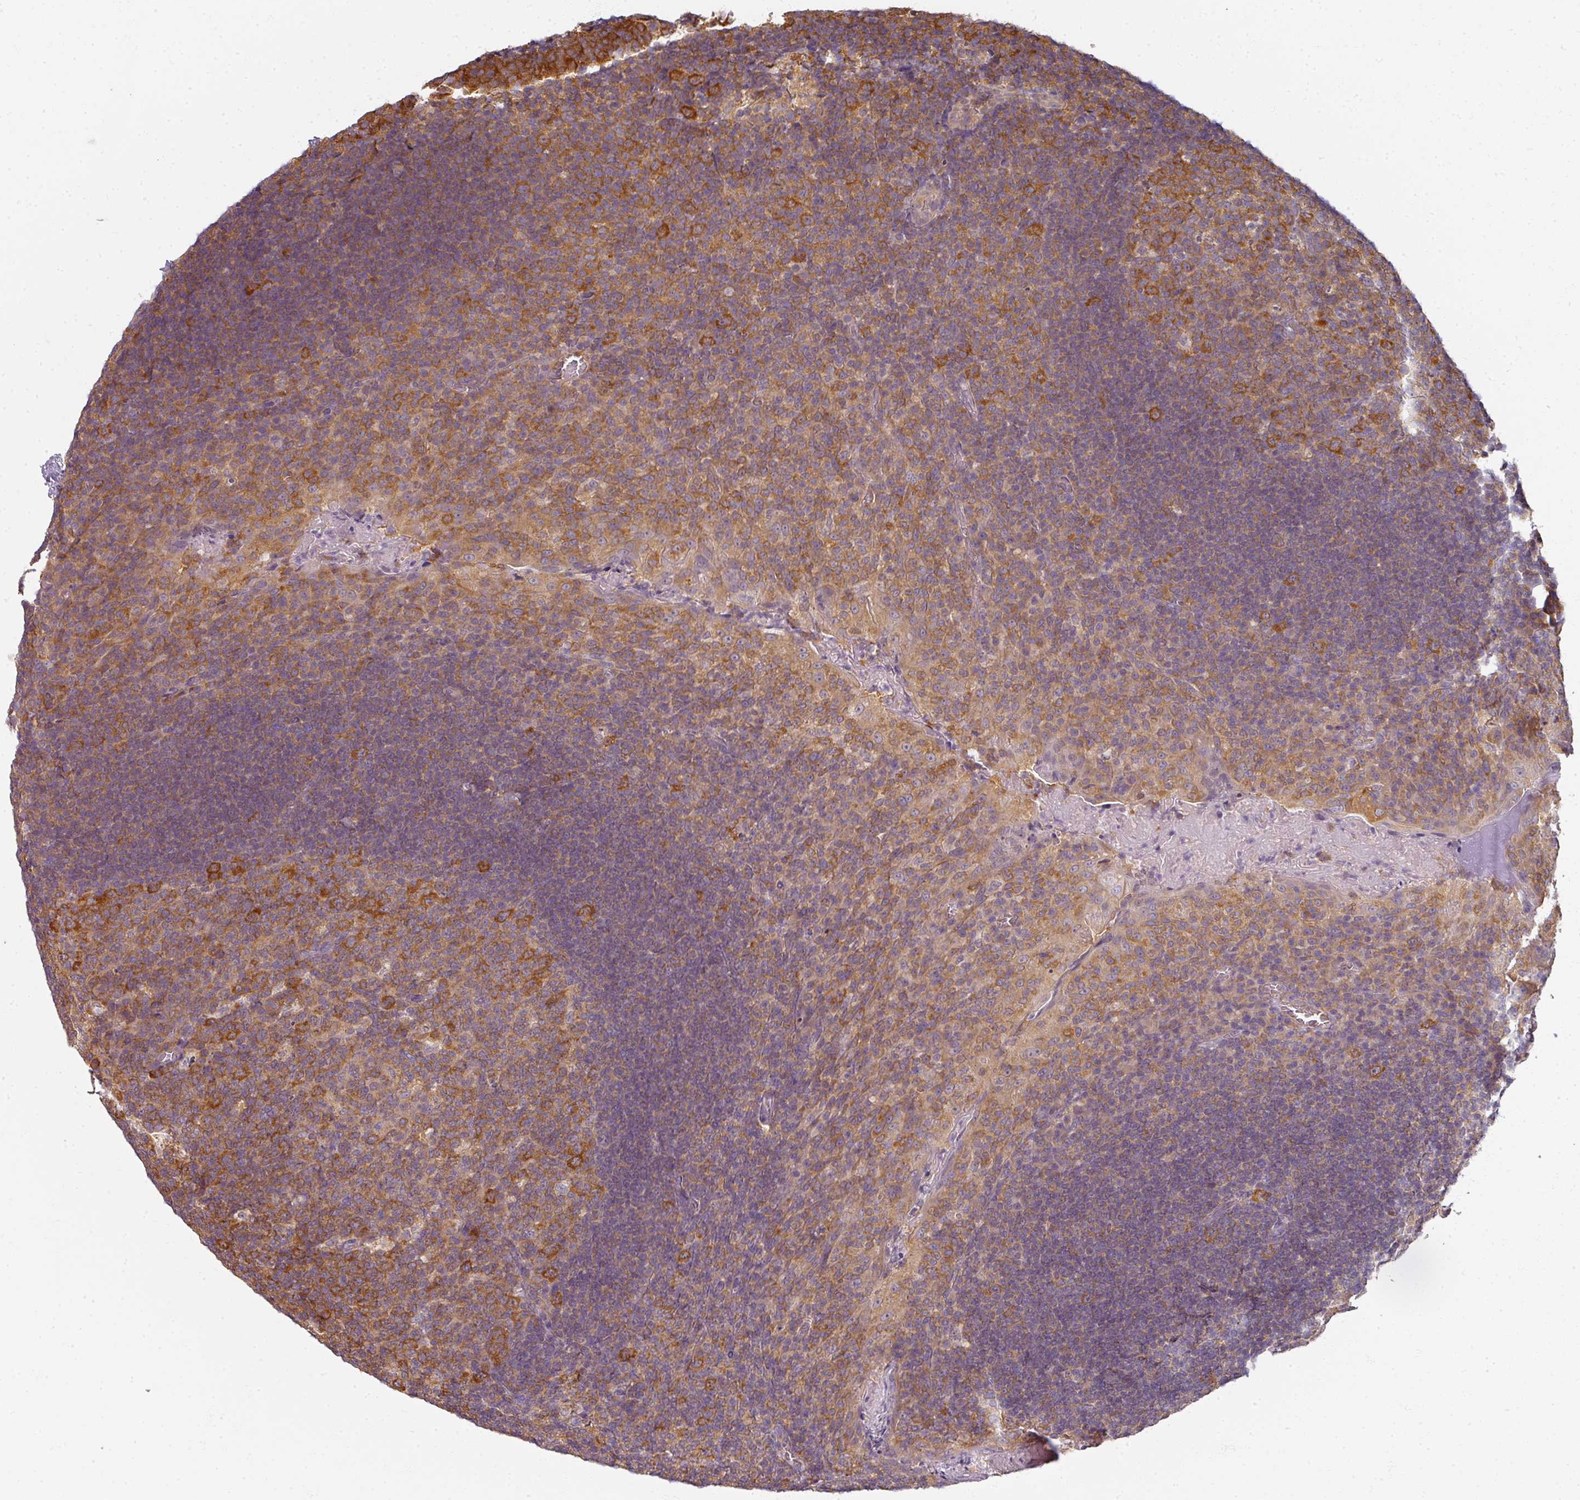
{"staining": {"intensity": "strong", "quantity": "25%-75%", "location": "cytoplasmic/membranous"}, "tissue": "tonsil", "cell_type": "Germinal center cells", "image_type": "normal", "snomed": [{"axis": "morphology", "description": "Normal tissue, NOS"}, {"axis": "topography", "description": "Tonsil"}], "caption": "Immunohistochemistry (DAB) staining of unremarkable human tonsil shows strong cytoplasmic/membranous protein expression in approximately 25%-75% of germinal center cells.", "gene": "AGPAT4", "patient": {"sex": "male", "age": 17}}